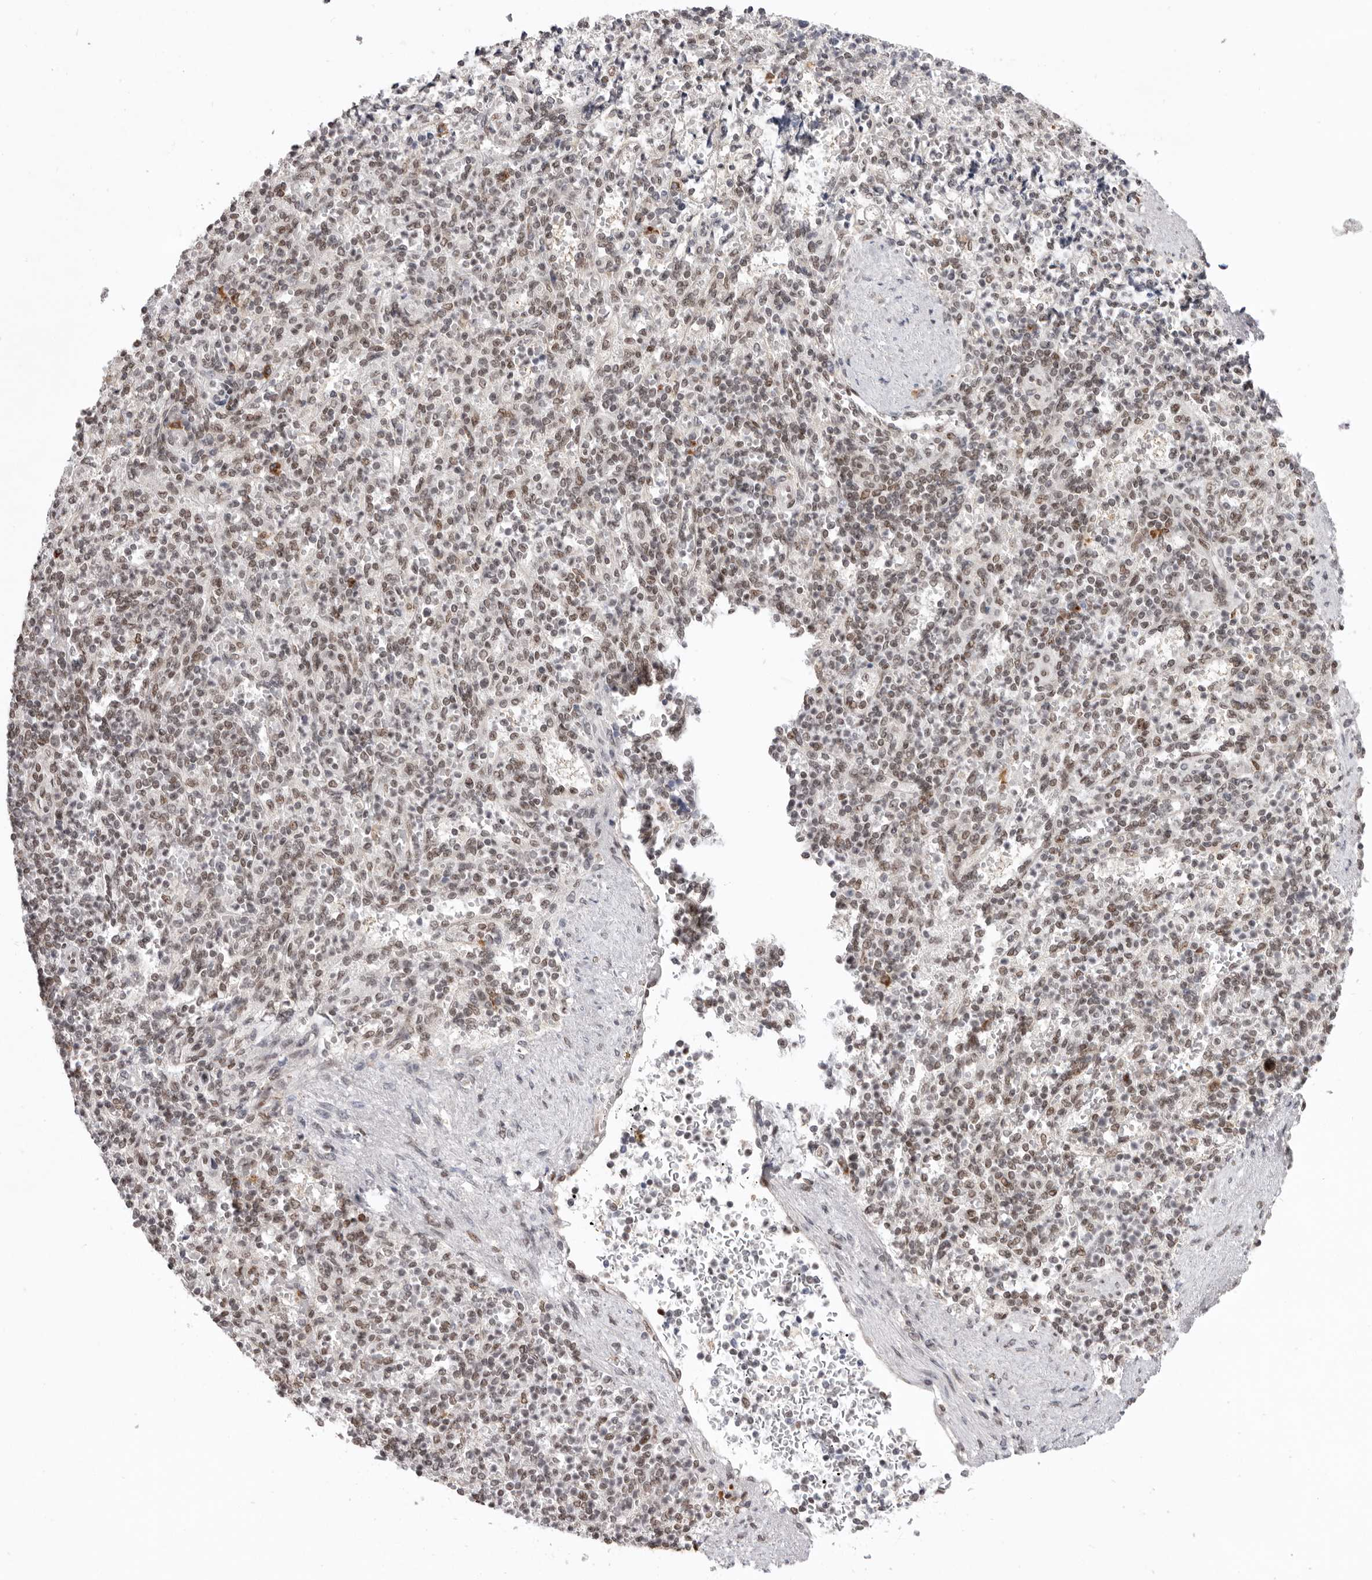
{"staining": {"intensity": "moderate", "quantity": "25%-75%", "location": "nuclear"}, "tissue": "spleen", "cell_type": "Cells in red pulp", "image_type": "normal", "snomed": [{"axis": "morphology", "description": "Normal tissue, NOS"}, {"axis": "topography", "description": "Spleen"}], "caption": "Spleen stained with DAB (3,3'-diaminobenzidine) immunohistochemistry (IHC) shows medium levels of moderate nuclear expression in approximately 25%-75% of cells in red pulp.", "gene": "CHTOP", "patient": {"sex": "female", "age": 74}}